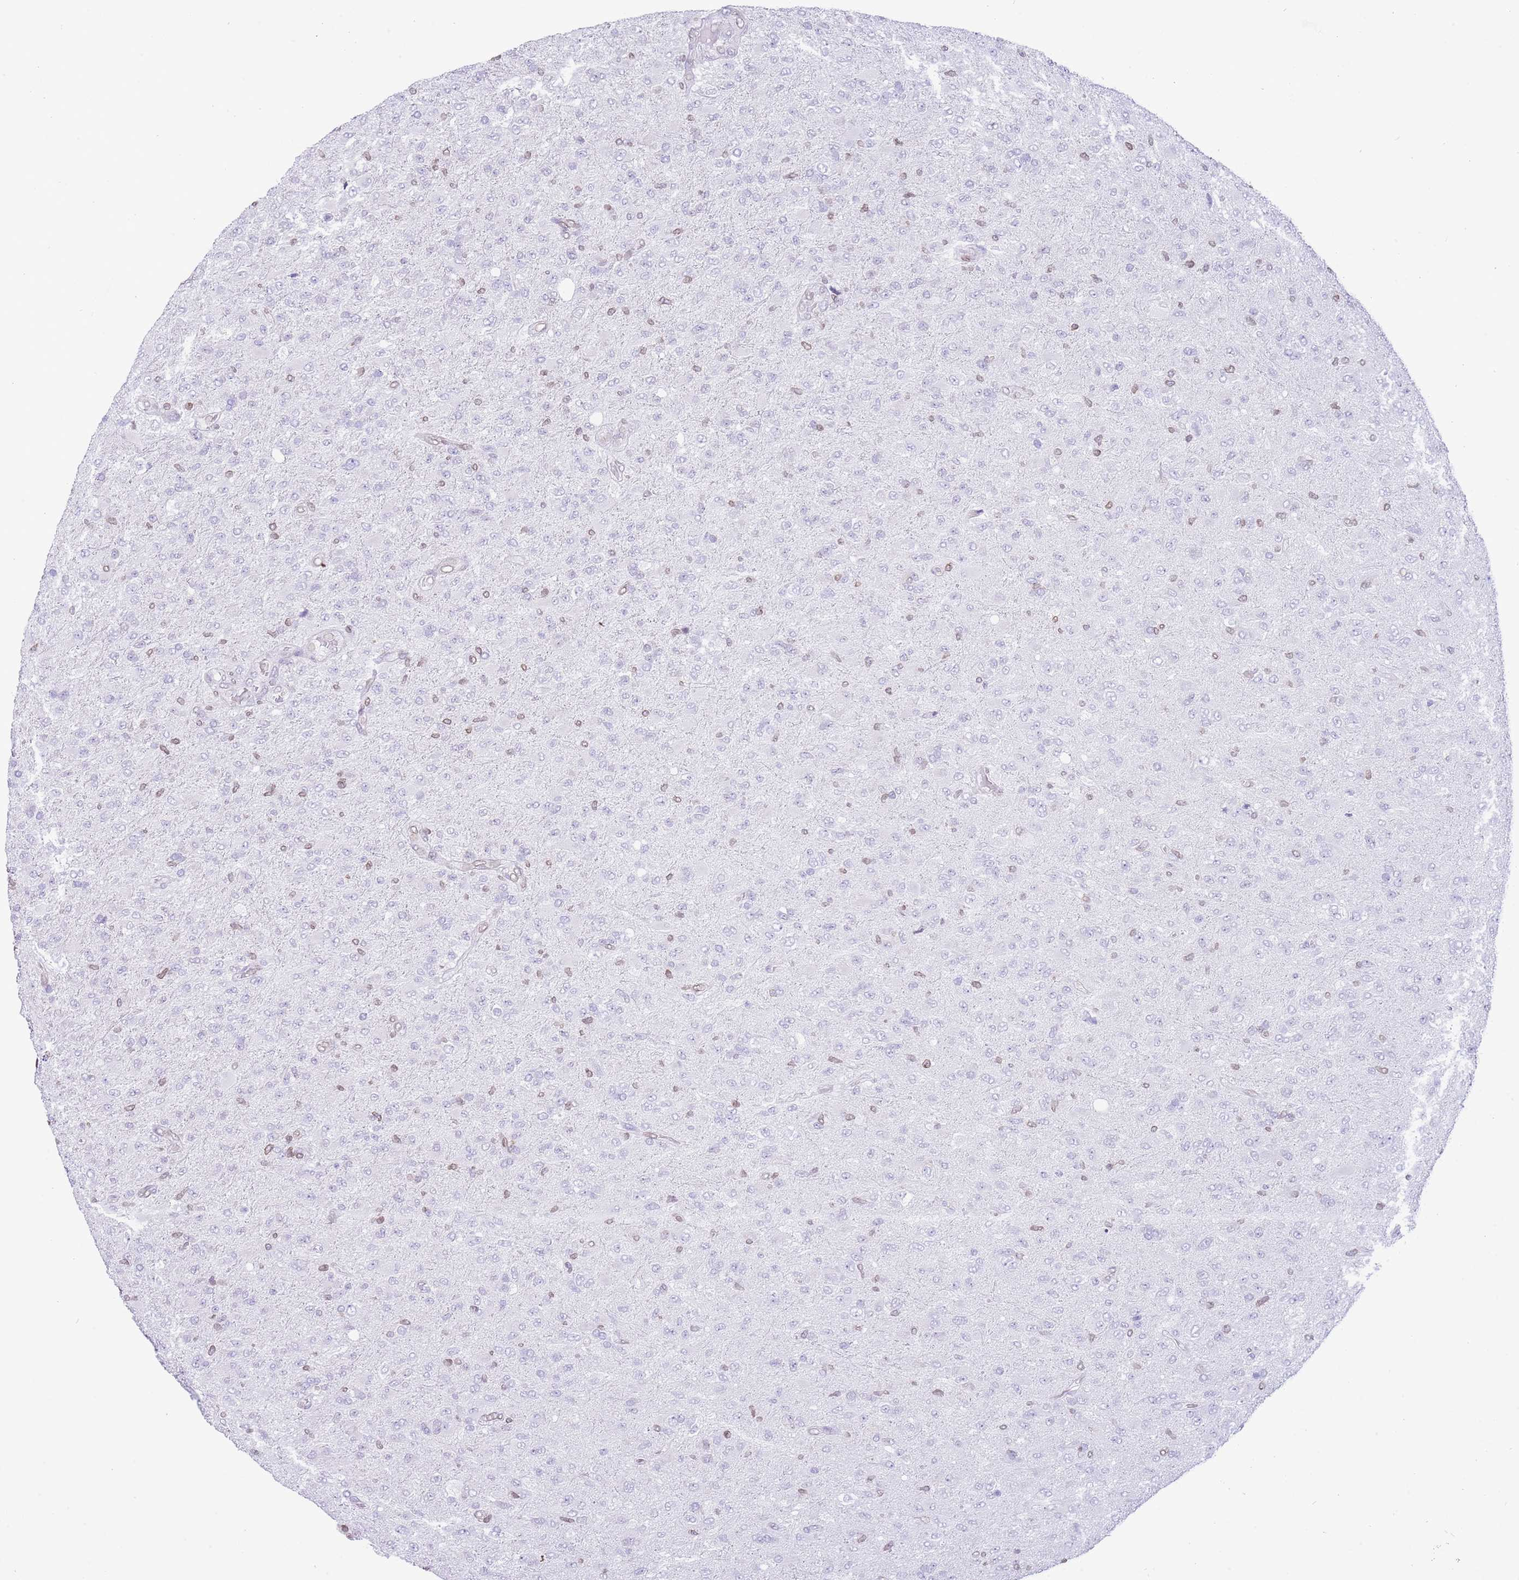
{"staining": {"intensity": "negative", "quantity": "none", "location": "none"}, "tissue": "glioma", "cell_type": "Tumor cells", "image_type": "cancer", "snomed": [{"axis": "morphology", "description": "Glioma, malignant, Low grade"}, {"axis": "topography", "description": "Brain"}], "caption": "A histopathology image of human glioma is negative for staining in tumor cells. Nuclei are stained in blue.", "gene": "LBR", "patient": {"sex": "male", "age": 65}}